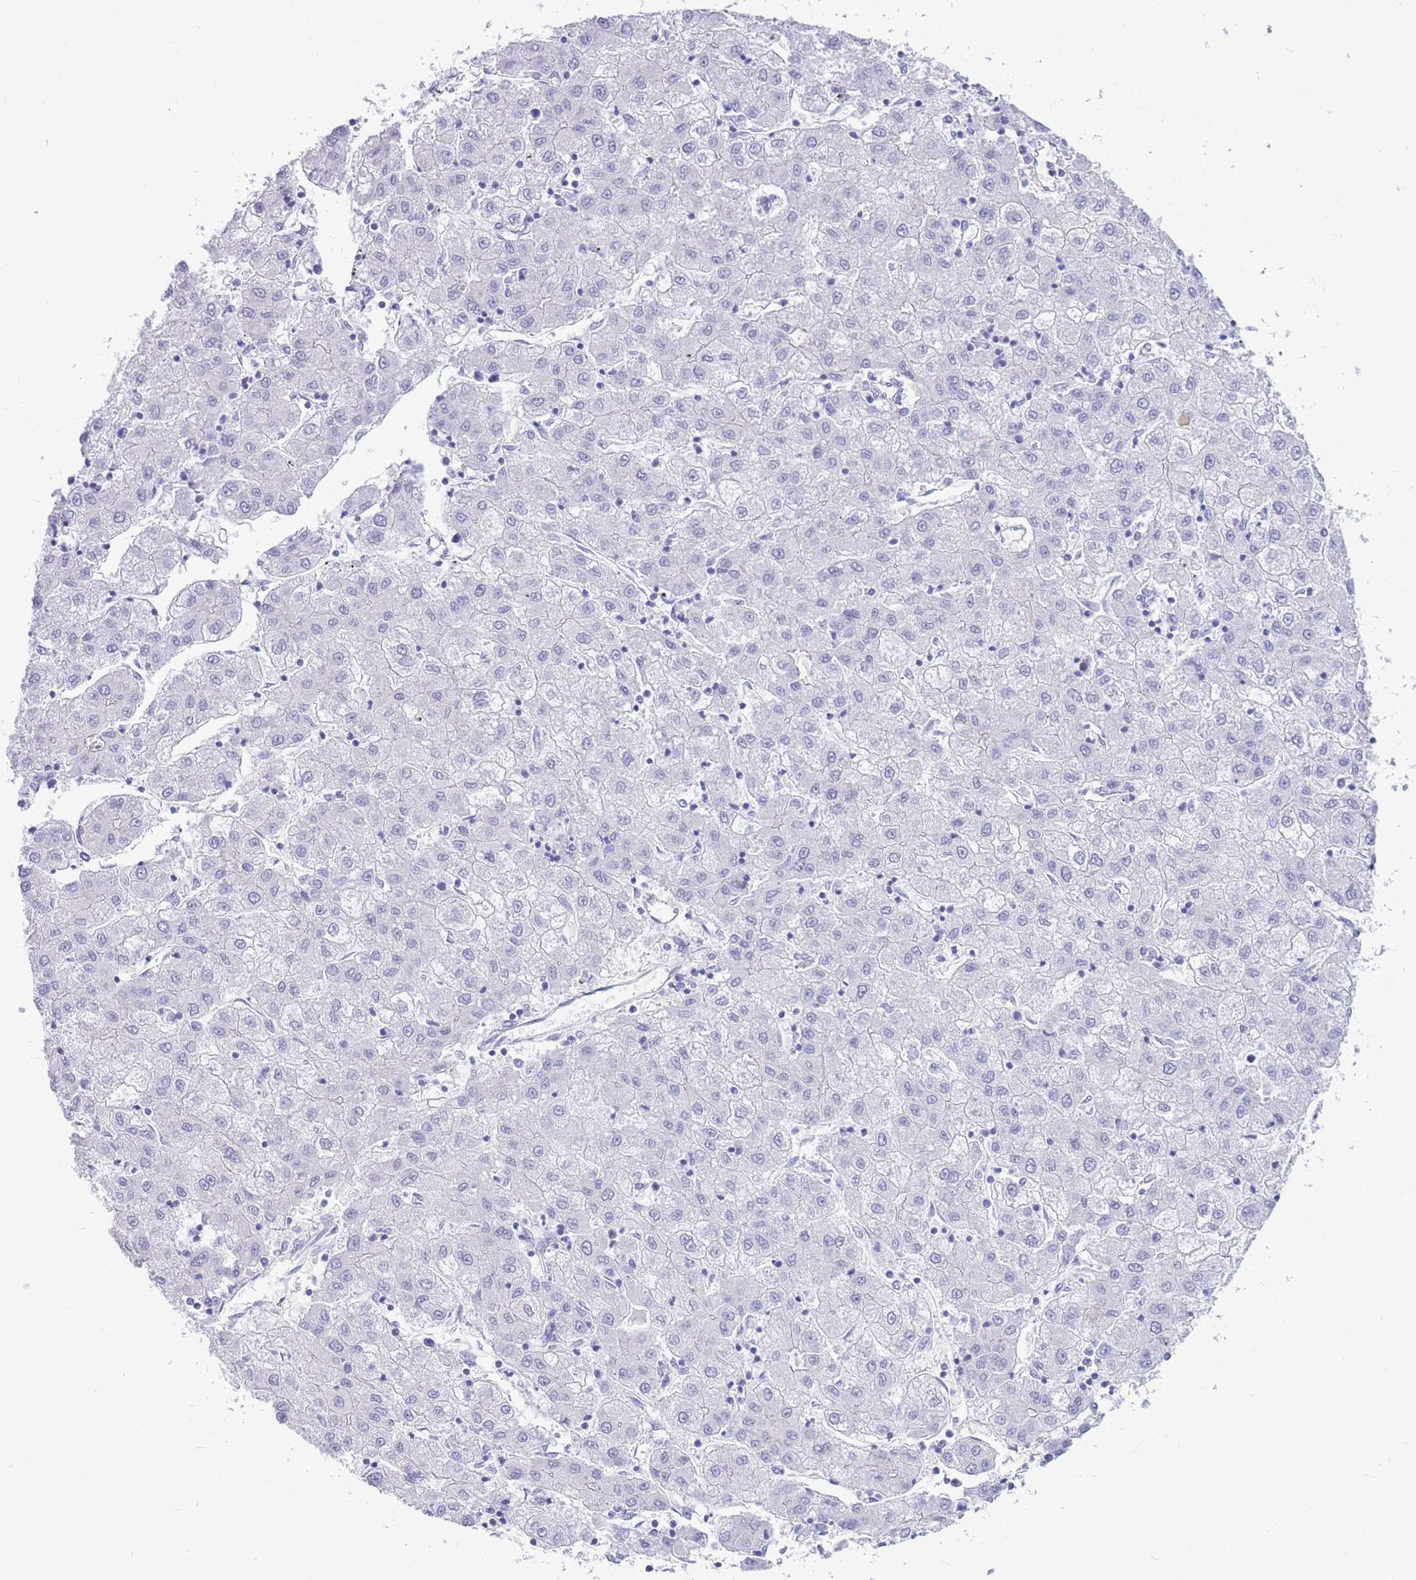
{"staining": {"intensity": "negative", "quantity": "none", "location": "none"}, "tissue": "liver cancer", "cell_type": "Tumor cells", "image_type": "cancer", "snomed": [{"axis": "morphology", "description": "Carcinoma, Hepatocellular, NOS"}, {"axis": "topography", "description": "Liver"}], "caption": "Liver cancer (hepatocellular carcinoma) stained for a protein using immunohistochemistry shows no expression tumor cells.", "gene": "ZFP62", "patient": {"sex": "male", "age": 72}}